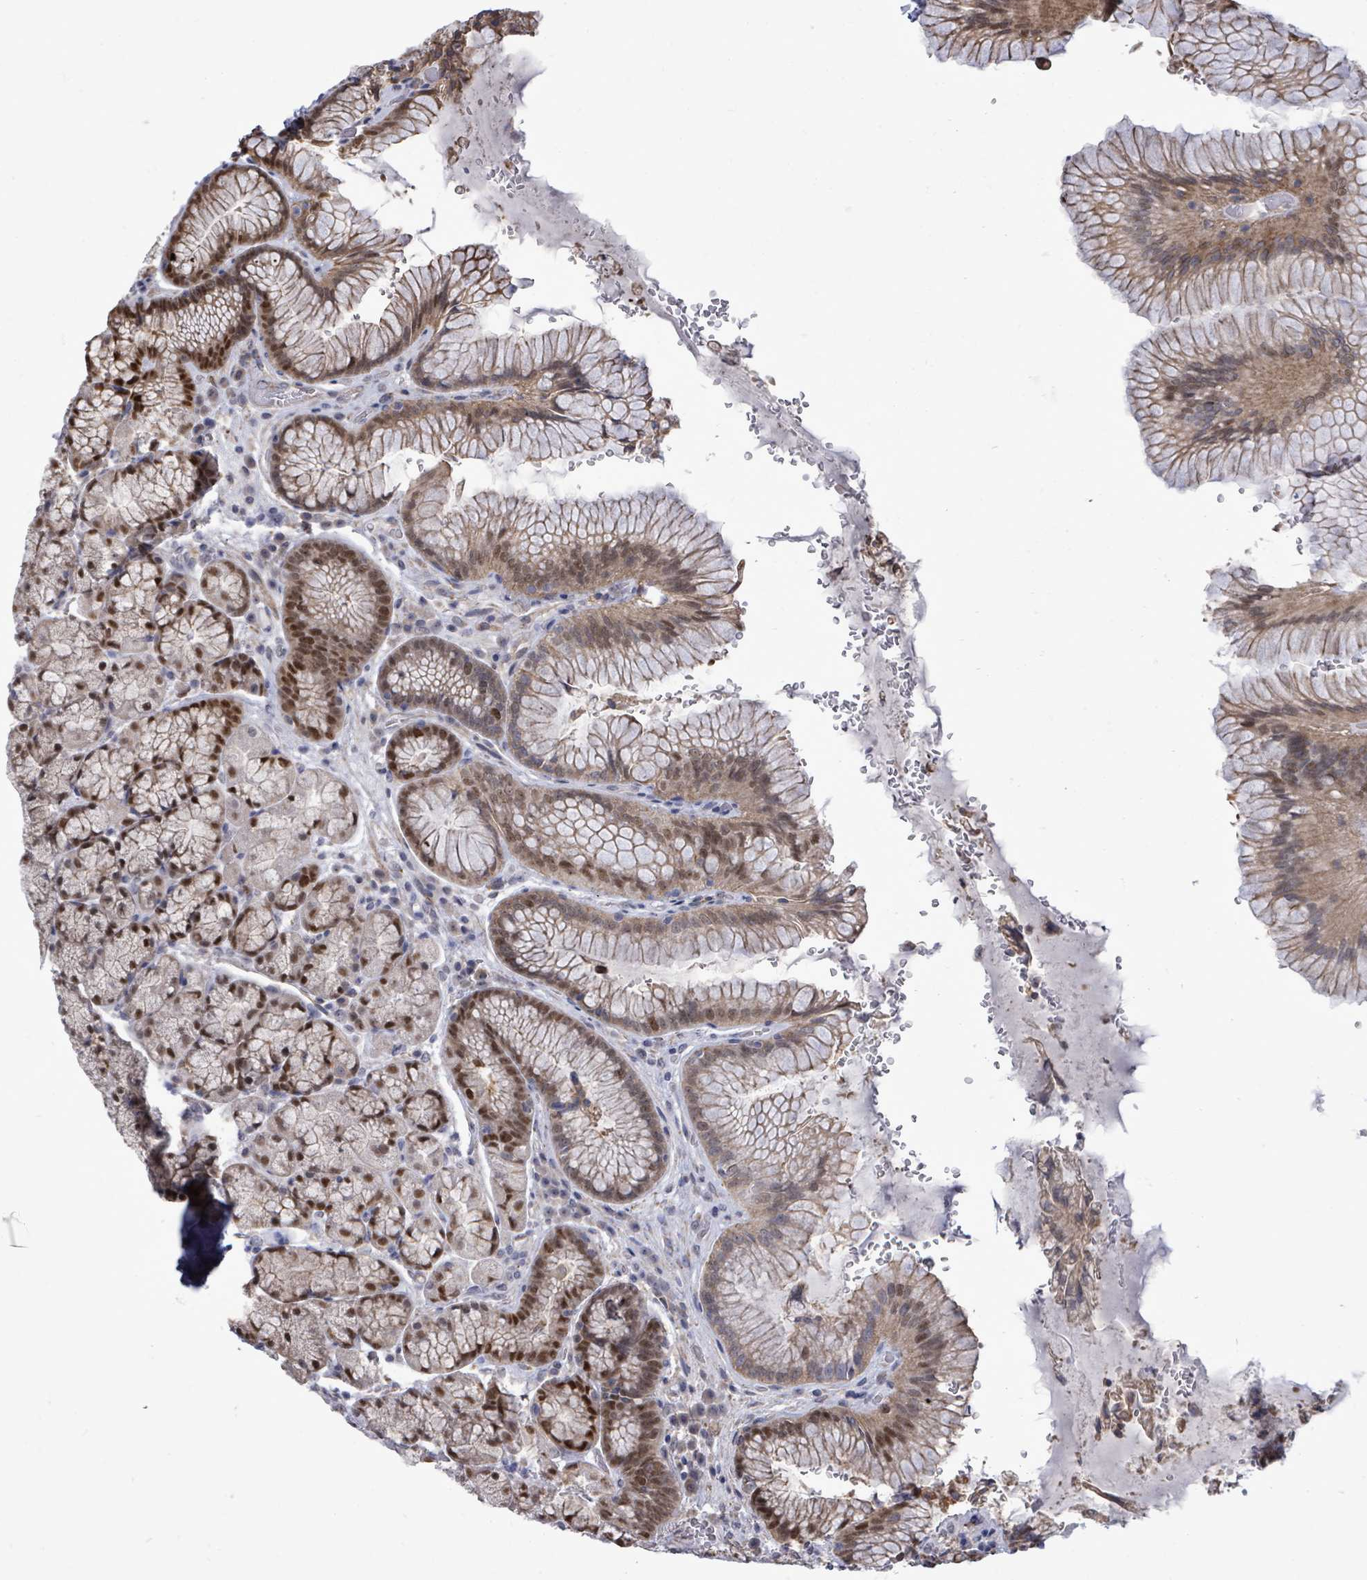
{"staining": {"intensity": "moderate", "quantity": ">75%", "location": "cytoplasmic/membranous,nuclear"}, "tissue": "stomach", "cell_type": "Glandular cells", "image_type": "normal", "snomed": [{"axis": "morphology", "description": "Normal tissue, NOS"}, {"axis": "topography", "description": "Stomach"}], "caption": "About >75% of glandular cells in unremarkable stomach demonstrate moderate cytoplasmic/membranous,nuclear protein expression as visualized by brown immunohistochemical staining.", "gene": "PAPSS1", "patient": {"sex": "male", "age": 63}}